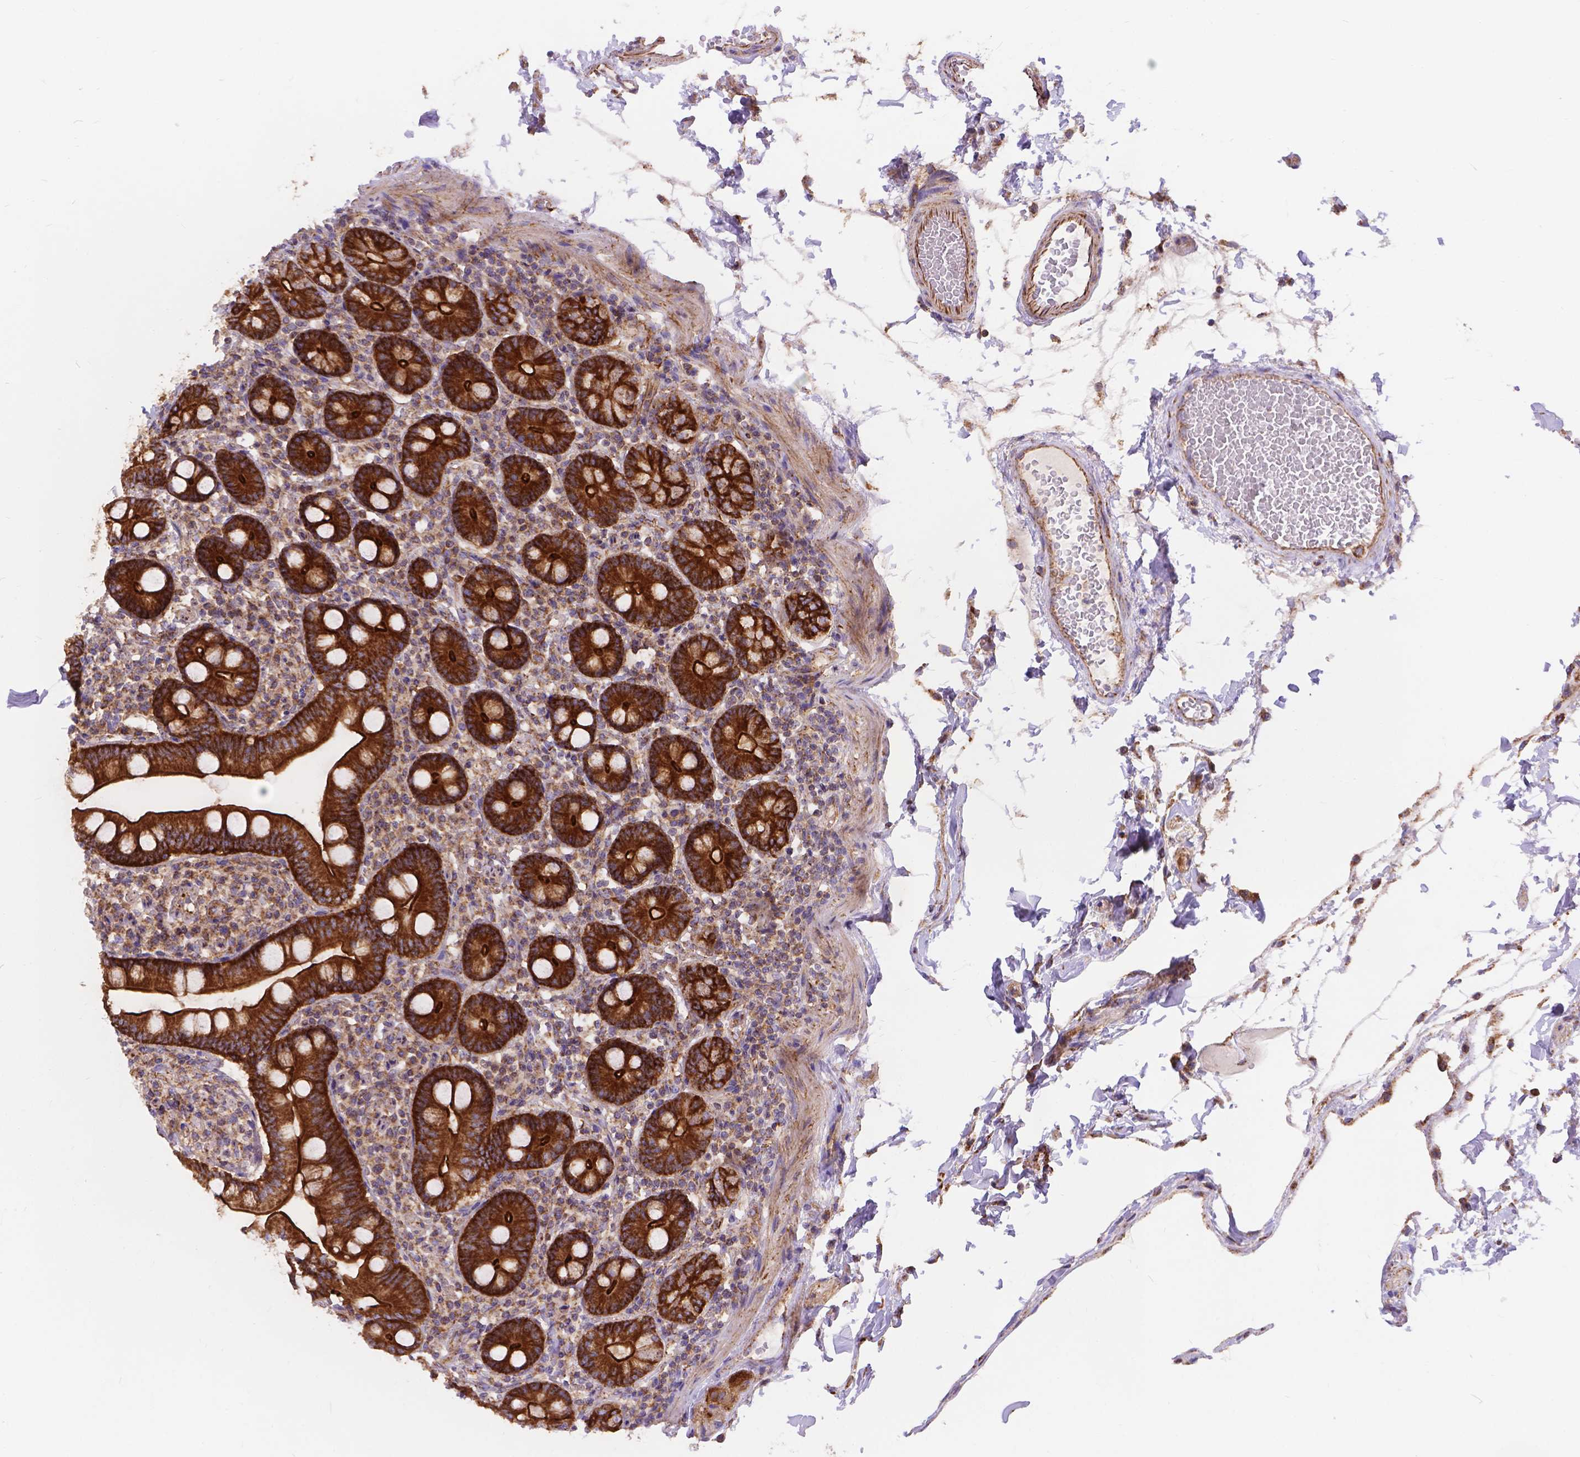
{"staining": {"intensity": "strong", "quantity": ">75%", "location": "cytoplasmic/membranous"}, "tissue": "duodenum", "cell_type": "Glandular cells", "image_type": "normal", "snomed": [{"axis": "morphology", "description": "Normal tissue, NOS"}, {"axis": "topography", "description": "Duodenum"}], "caption": "Approximately >75% of glandular cells in benign duodenum demonstrate strong cytoplasmic/membranous protein positivity as visualized by brown immunohistochemical staining.", "gene": "AK3", "patient": {"sex": "female", "age": 67}}